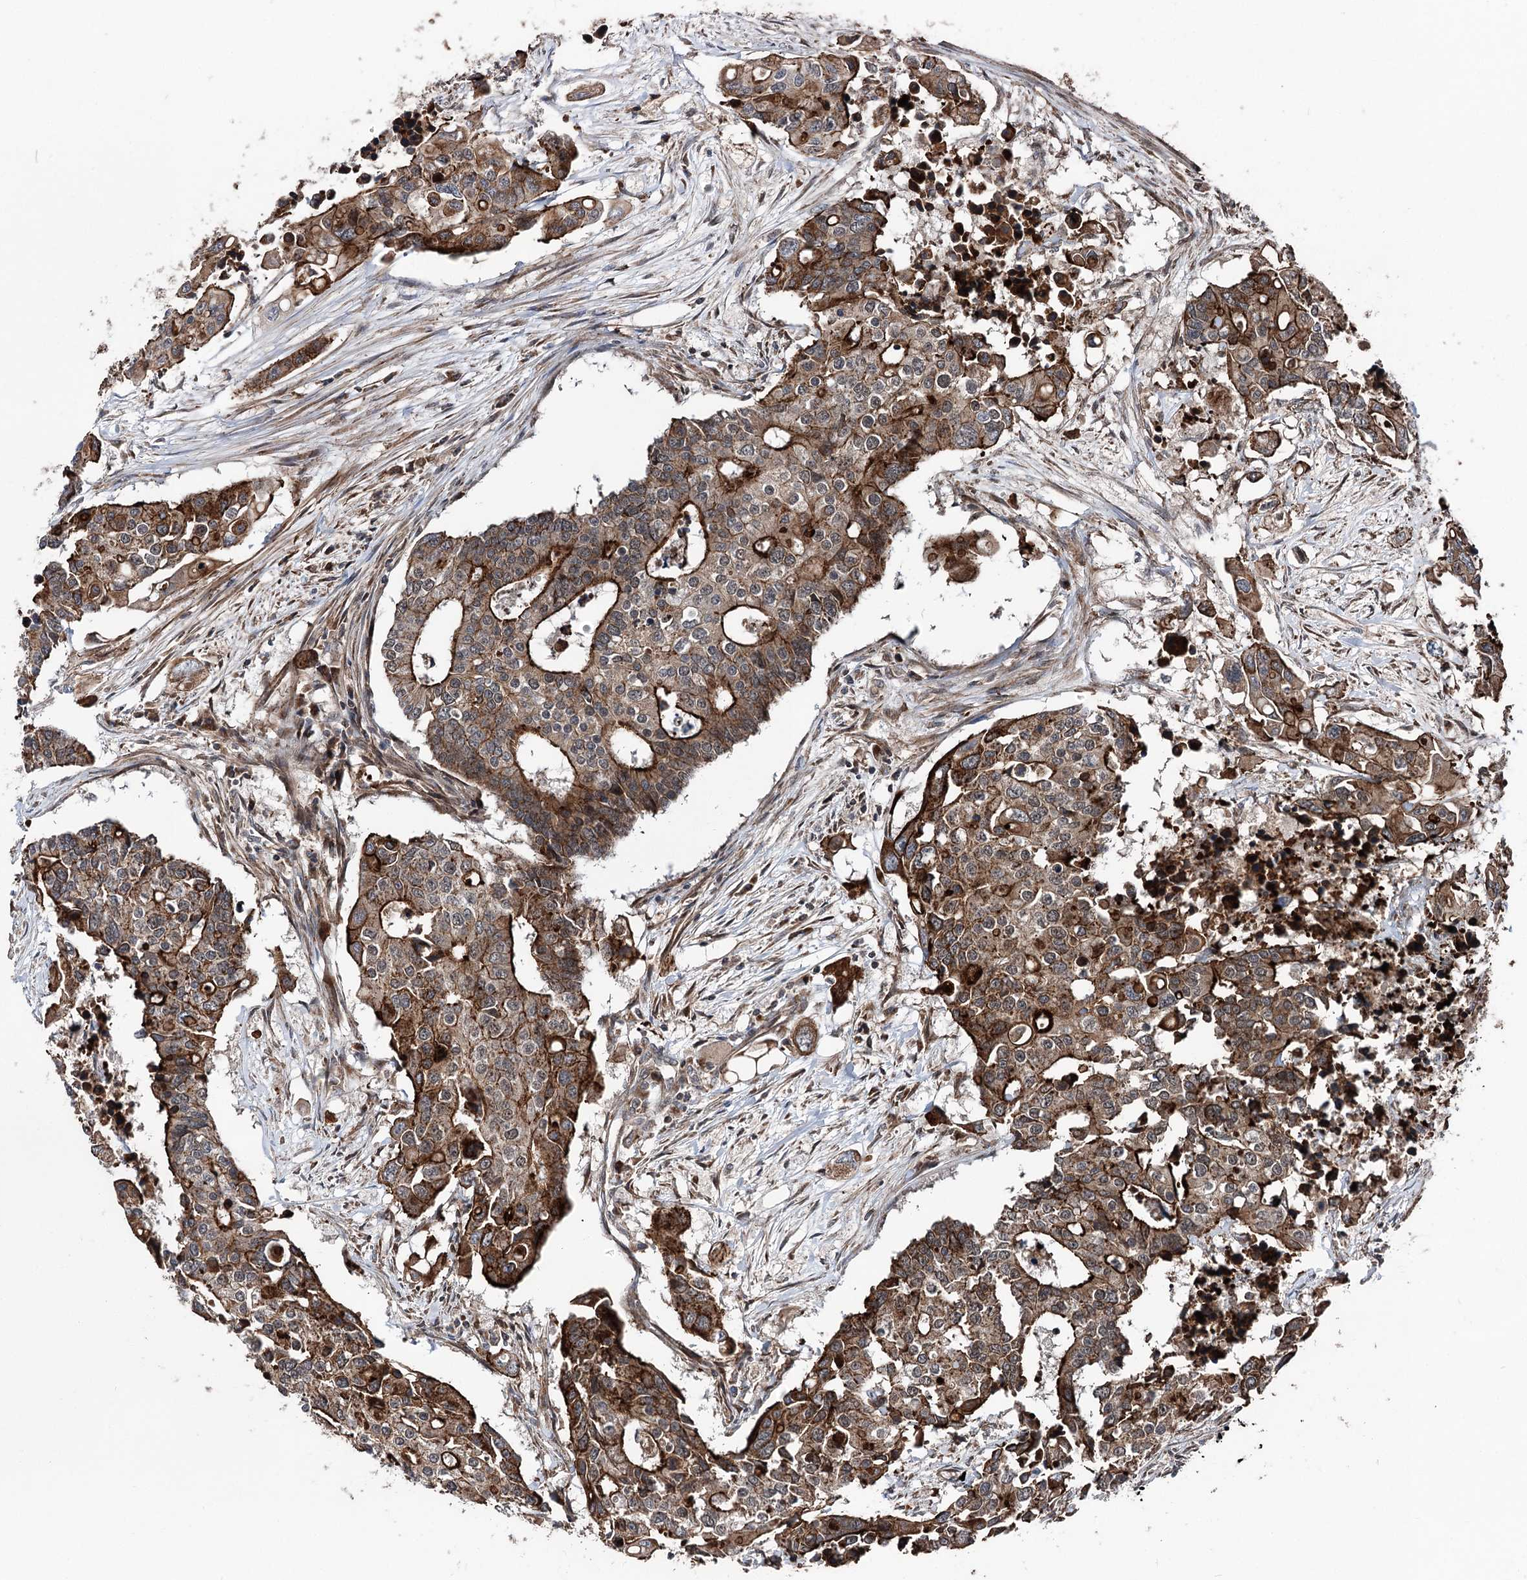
{"staining": {"intensity": "strong", "quantity": ">75%", "location": "cytoplasmic/membranous"}, "tissue": "colorectal cancer", "cell_type": "Tumor cells", "image_type": "cancer", "snomed": [{"axis": "morphology", "description": "Adenocarcinoma, NOS"}, {"axis": "topography", "description": "Colon"}], "caption": "Brown immunohistochemical staining in adenocarcinoma (colorectal) shows strong cytoplasmic/membranous positivity in approximately >75% of tumor cells. (DAB (3,3'-diaminobenzidine) IHC with brightfield microscopy, high magnification).", "gene": "ITFG2", "patient": {"sex": "male", "age": 77}}